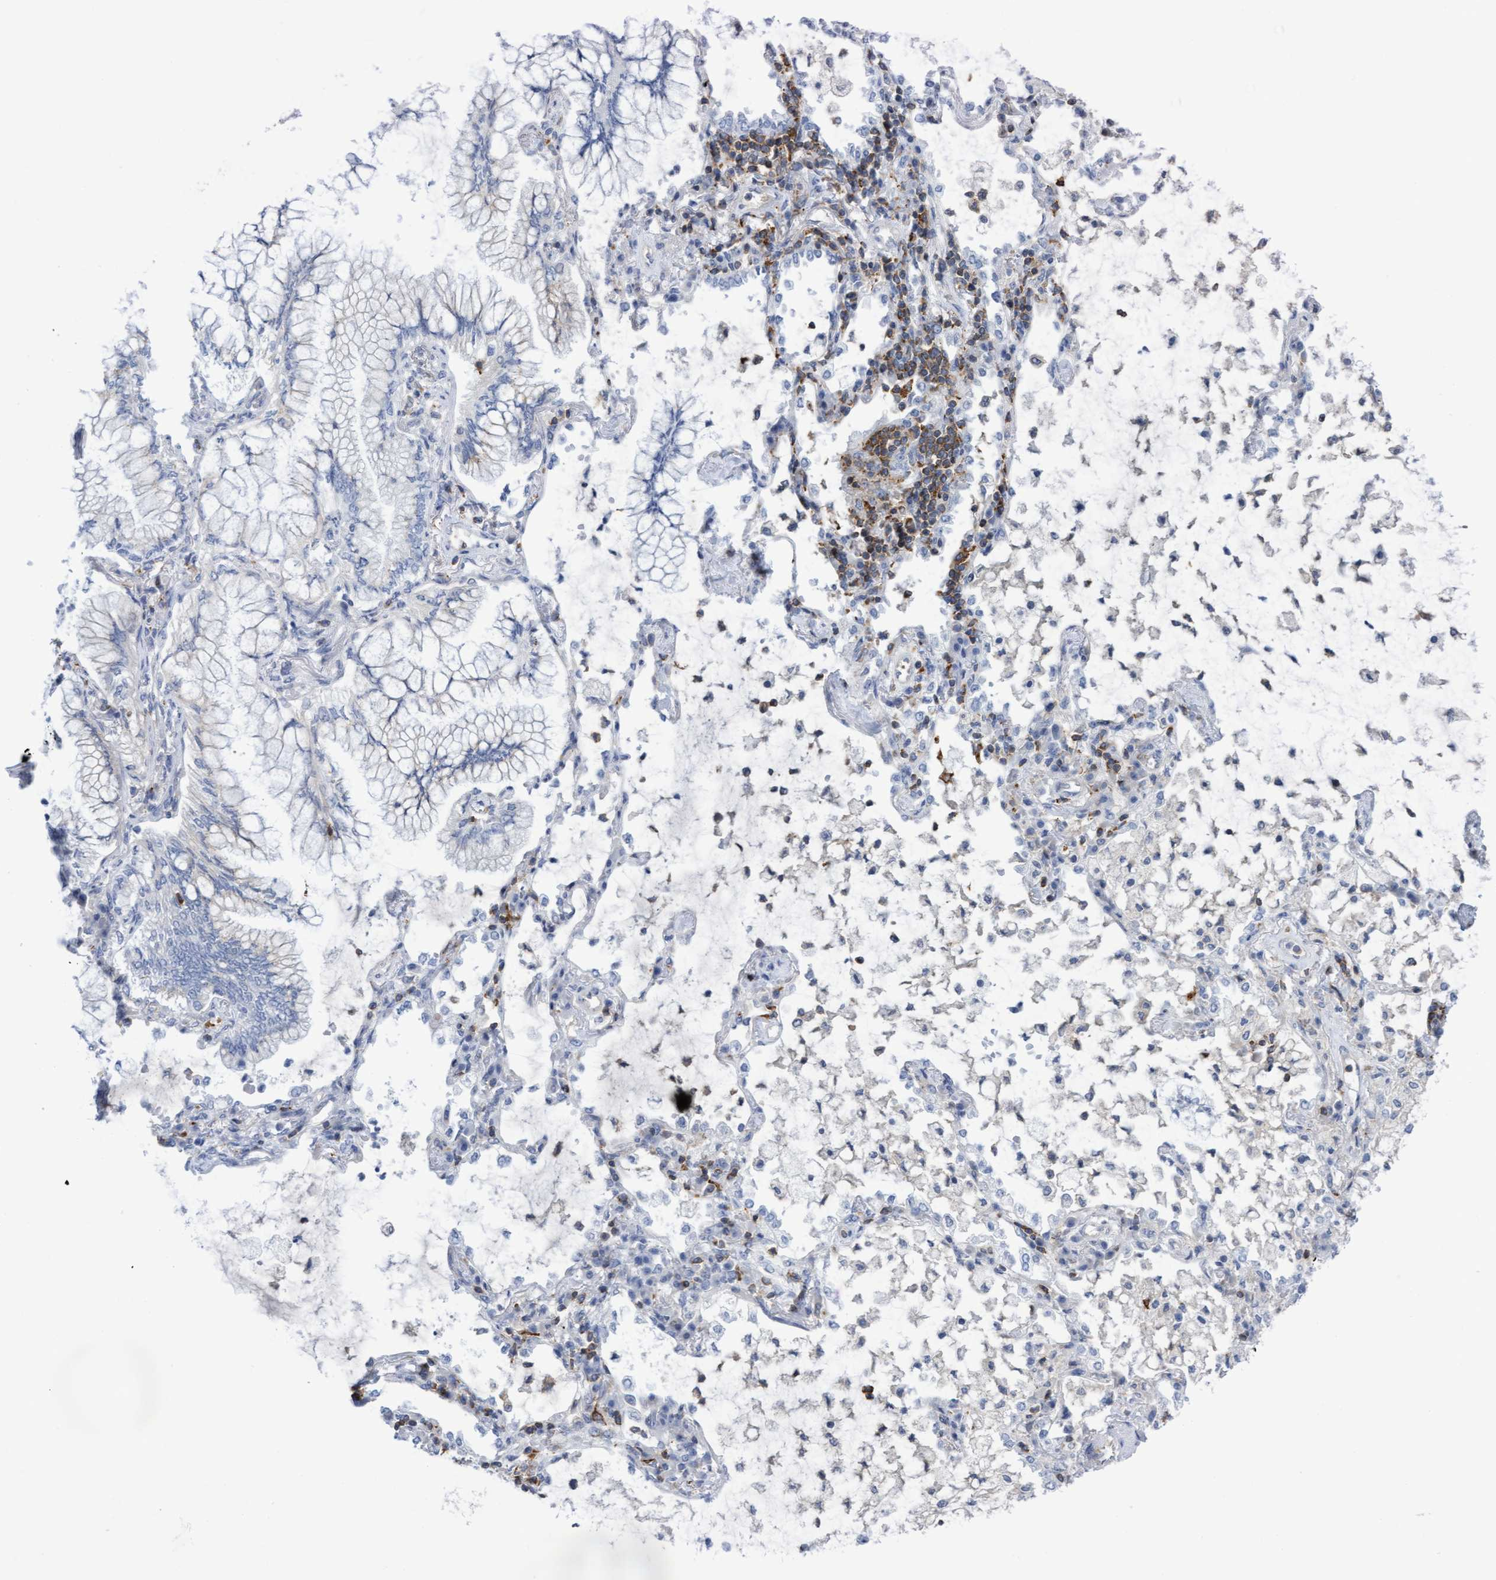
{"staining": {"intensity": "negative", "quantity": "none", "location": "none"}, "tissue": "lung cancer", "cell_type": "Tumor cells", "image_type": "cancer", "snomed": [{"axis": "morphology", "description": "Adenocarcinoma, NOS"}, {"axis": "topography", "description": "Lung"}], "caption": "Tumor cells show no significant protein expression in lung cancer (adenocarcinoma).", "gene": "FNBP1", "patient": {"sex": "female", "age": 70}}